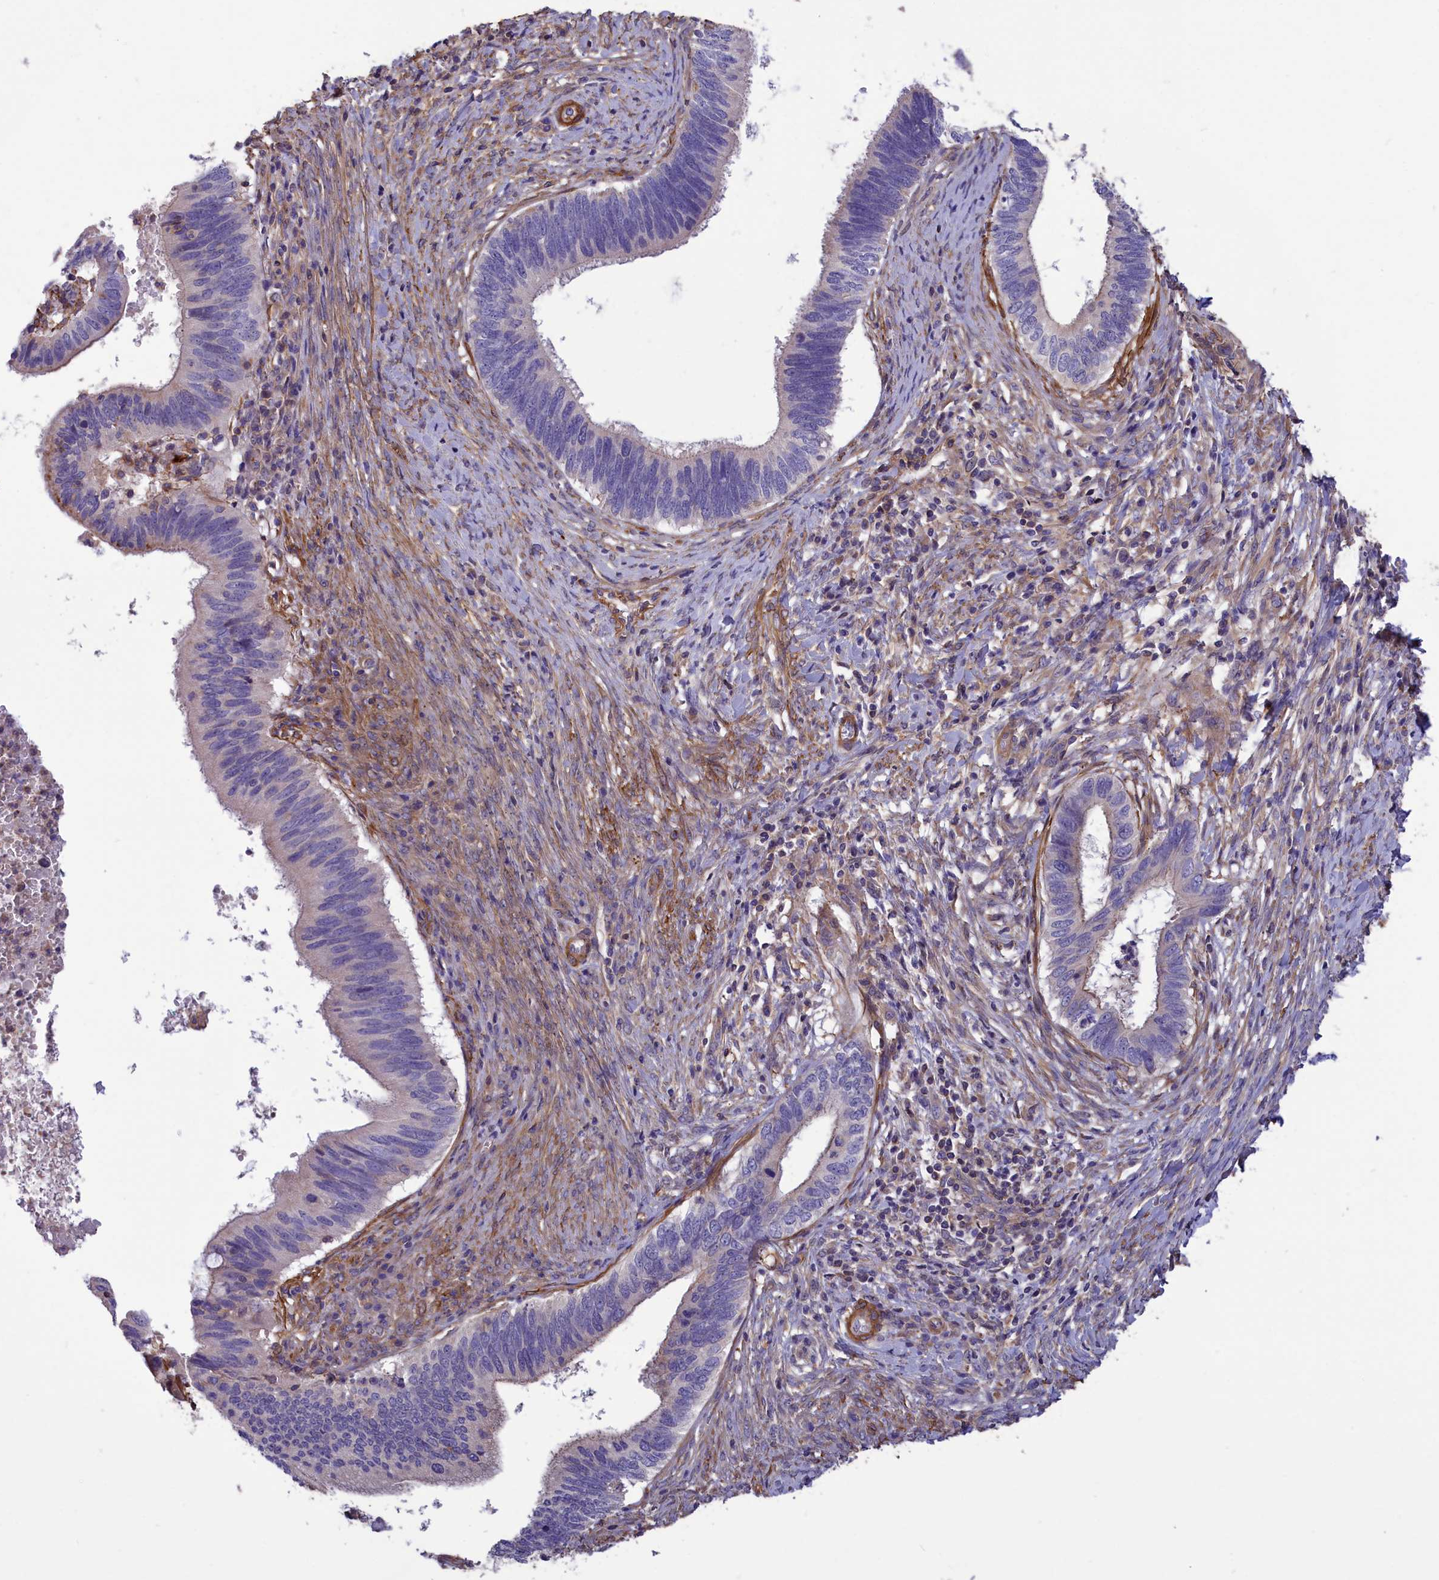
{"staining": {"intensity": "negative", "quantity": "none", "location": "none"}, "tissue": "cervical cancer", "cell_type": "Tumor cells", "image_type": "cancer", "snomed": [{"axis": "morphology", "description": "Adenocarcinoma, NOS"}, {"axis": "topography", "description": "Cervix"}], "caption": "A high-resolution photomicrograph shows IHC staining of adenocarcinoma (cervical), which exhibits no significant staining in tumor cells. (Immunohistochemistry (ihc), brightfield microscopy, high magnification).", "gene": "AMDHD2", "patient": {"sex": "female", "age": 42}}